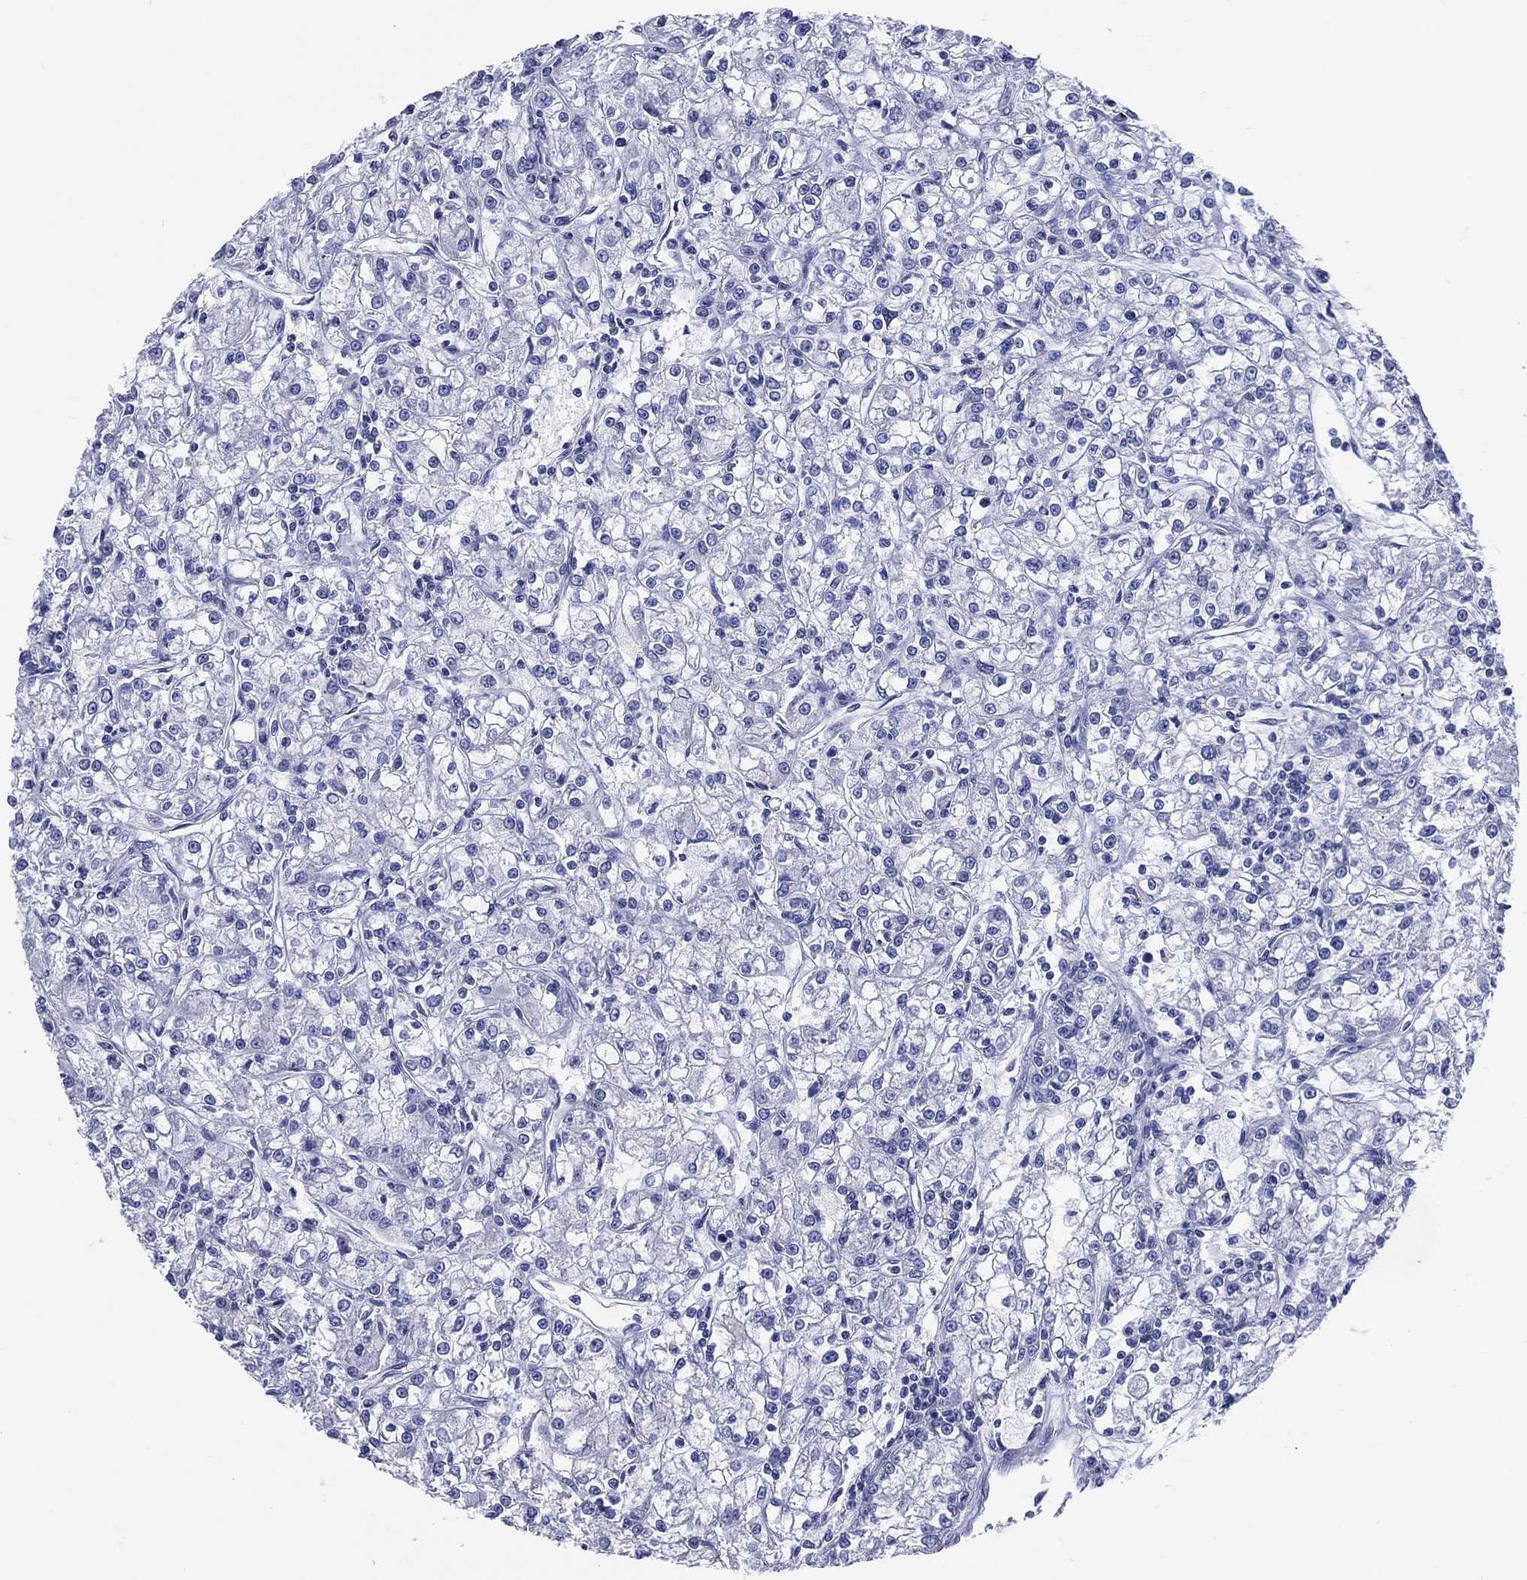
{"staining": {"intensity": "negative", "quantity": "none", "location": "none"}, "tissue": "renal cancer", "cell_type": "Tumor cells", "image_type": "cancer", "snomed": [{"axis": "morphology", "description": "Adenocarcinoma, NOS"}, {"axis": "topography", "description": "Kidney"}], "caption": "Human renal cancer (adenocarcinoma) stained for a protein using immunohistochemistry reveals no expression in tumor cells.", "gene": "CYLC1", "patient": {"sex": "female", "age": 59}}